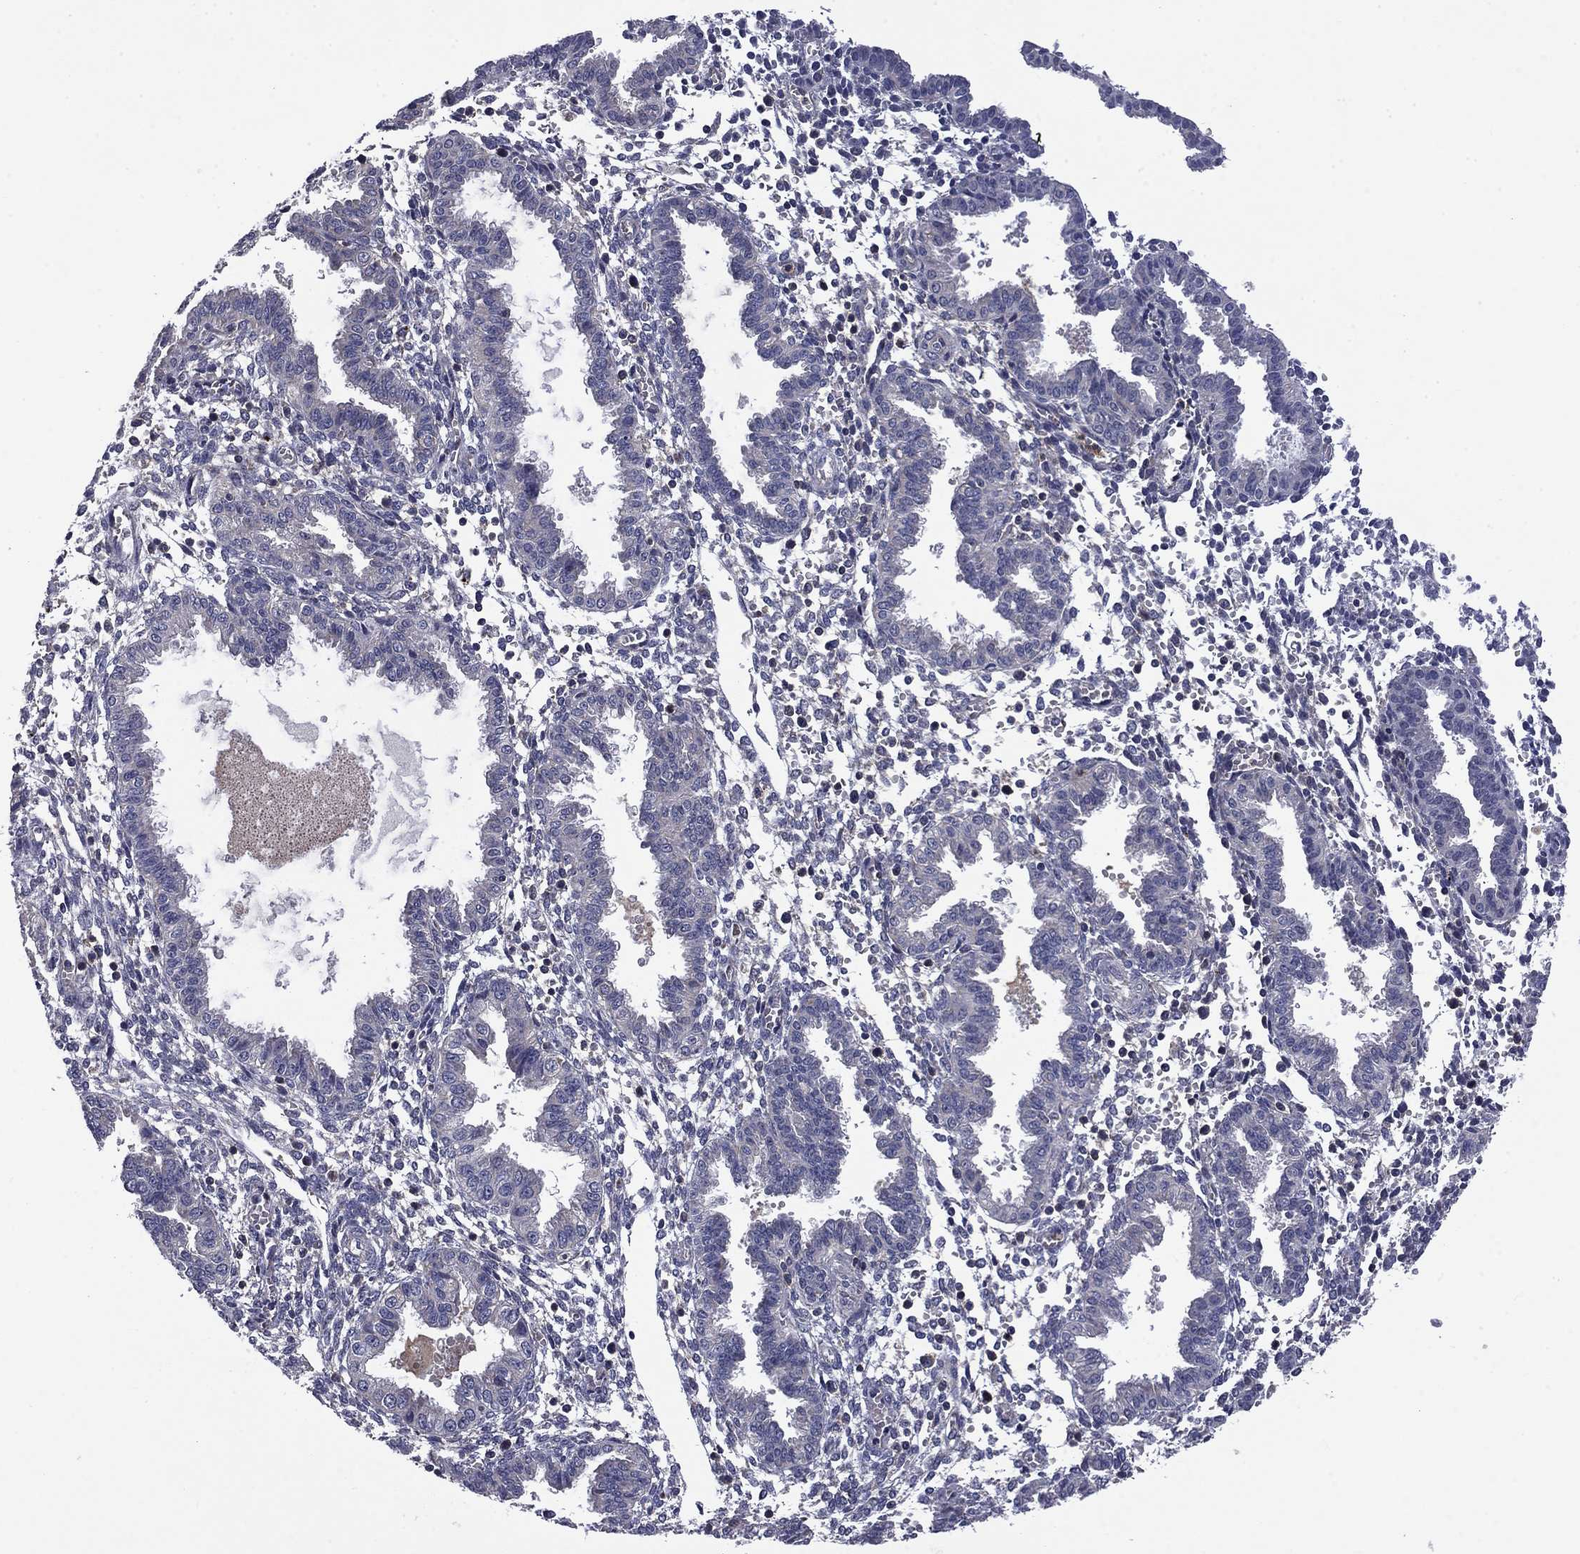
{"staining": {"intensity": "negative", "quantity": "none", "location": "none"}, "tissue": "endometrium", "cell_type": "Cells in endometrial stroma", "image_type": "normal", "snomed": [{"axis": "morphology", "description": "Normal tissue, NOS"}, {"axis": "topography", "description": "Endometrium"}], "caption": "Micrograph shows no protein staining in cells in endometrial stroma of unremarkable endometrium. (DAB immunohistochemistry (IHC) with hematoxylin counter stain).", "gene": "CEACAM7", "patient": {"sex": "female", "age": 37}}